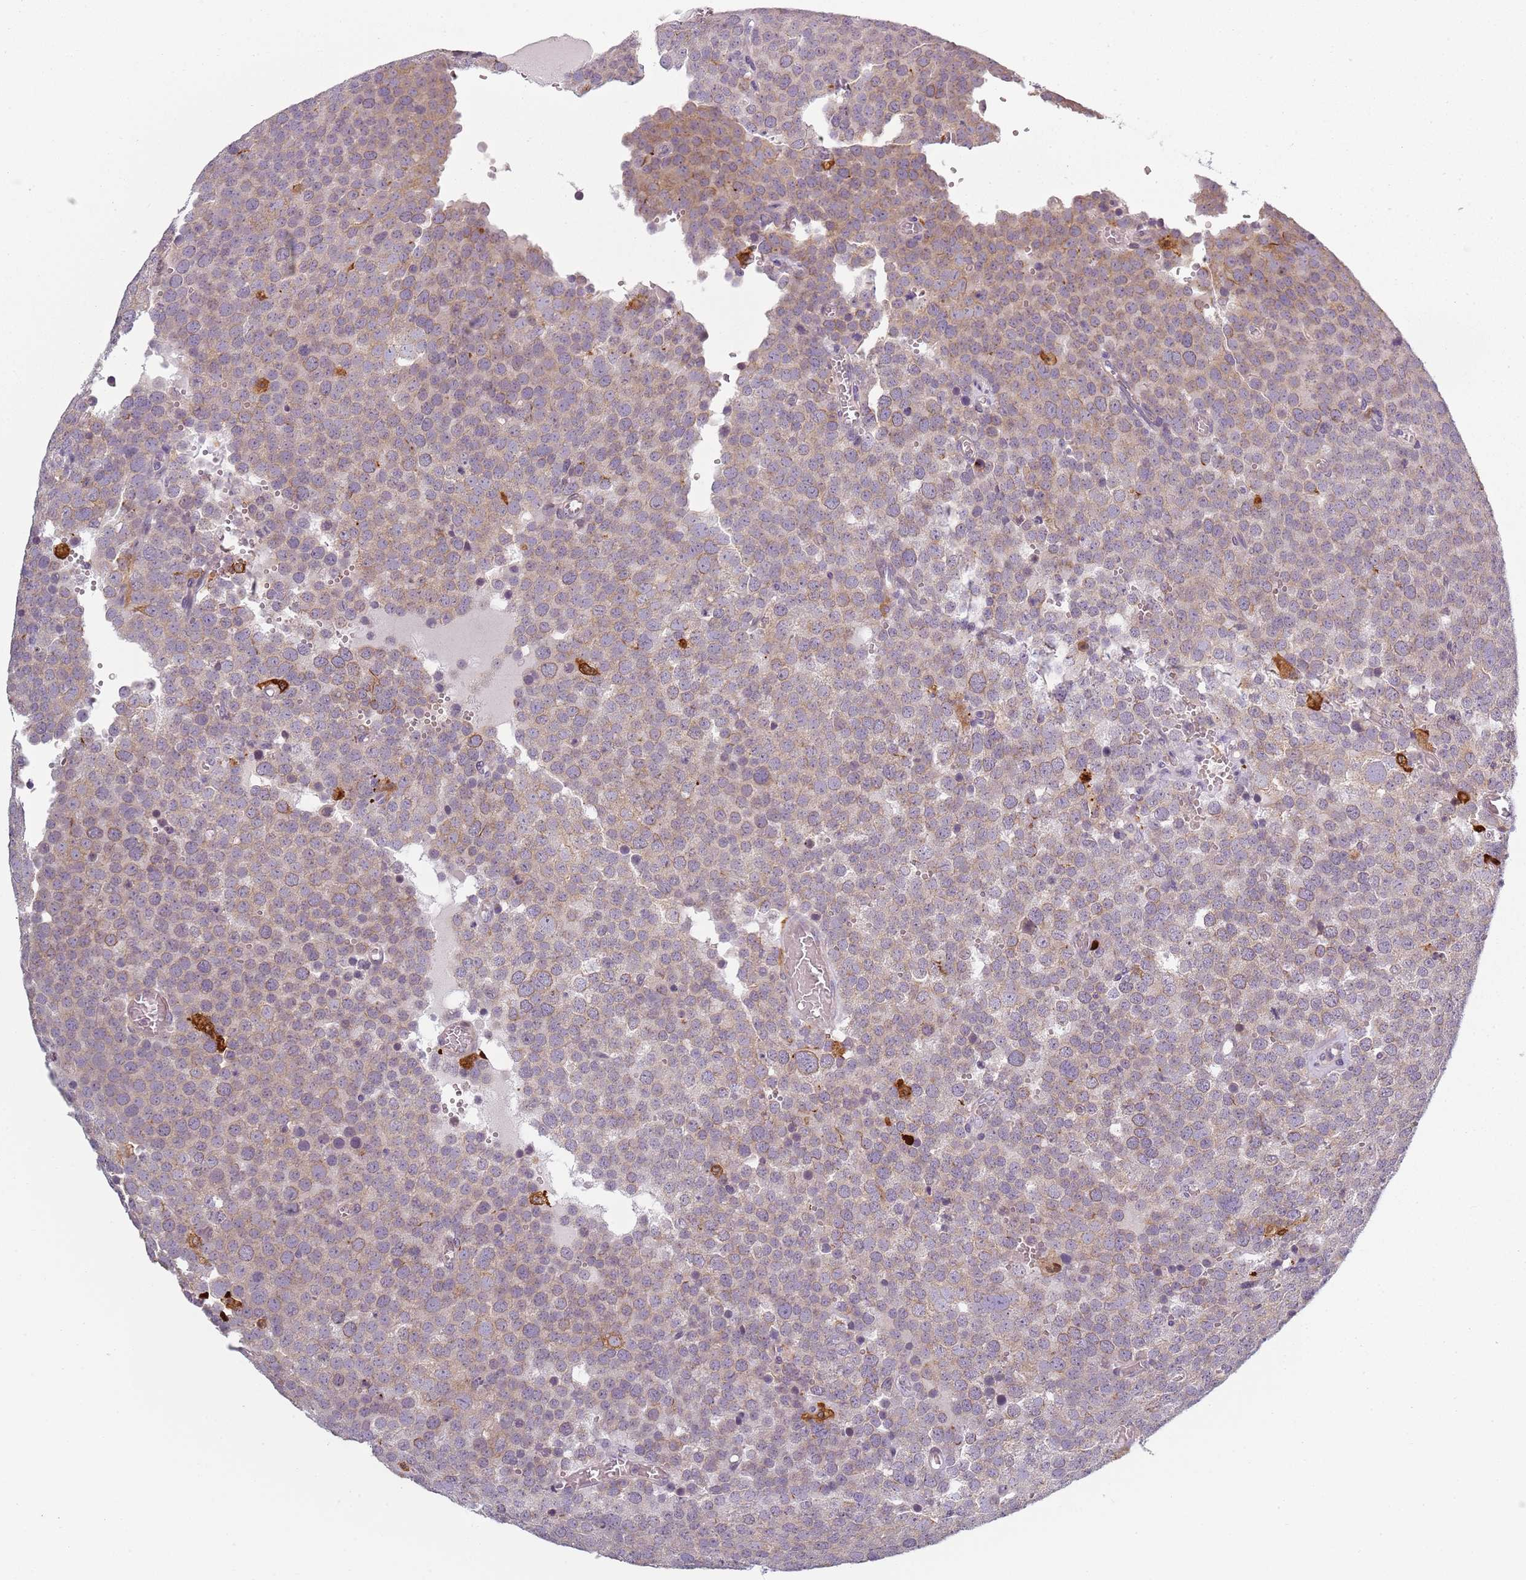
{"staining": {"intensity": "weak", "quantity": ">75%", "location": "cytoplasmic/membranous"}, "tissue": "testis cancer", "cell_type": "Tumor cells", "image_type": "cancer", "snomed": [{"axis": "morphology", "description": "Normal tissue, NOS"}, {"axis": "morphology", "description": "Seminoma, NOS"}, {"axis": "topography", "description": "Testis"}], "caption": "This histopathology image demonstrates immunohistochemistry (IHC) staining of human testis seminoma, with low weak cytoplasmic/membranous staining in about >75% of tumor cells.", "gene": "CC2D2B", "patient": {"sex": "male", "age": 71}}